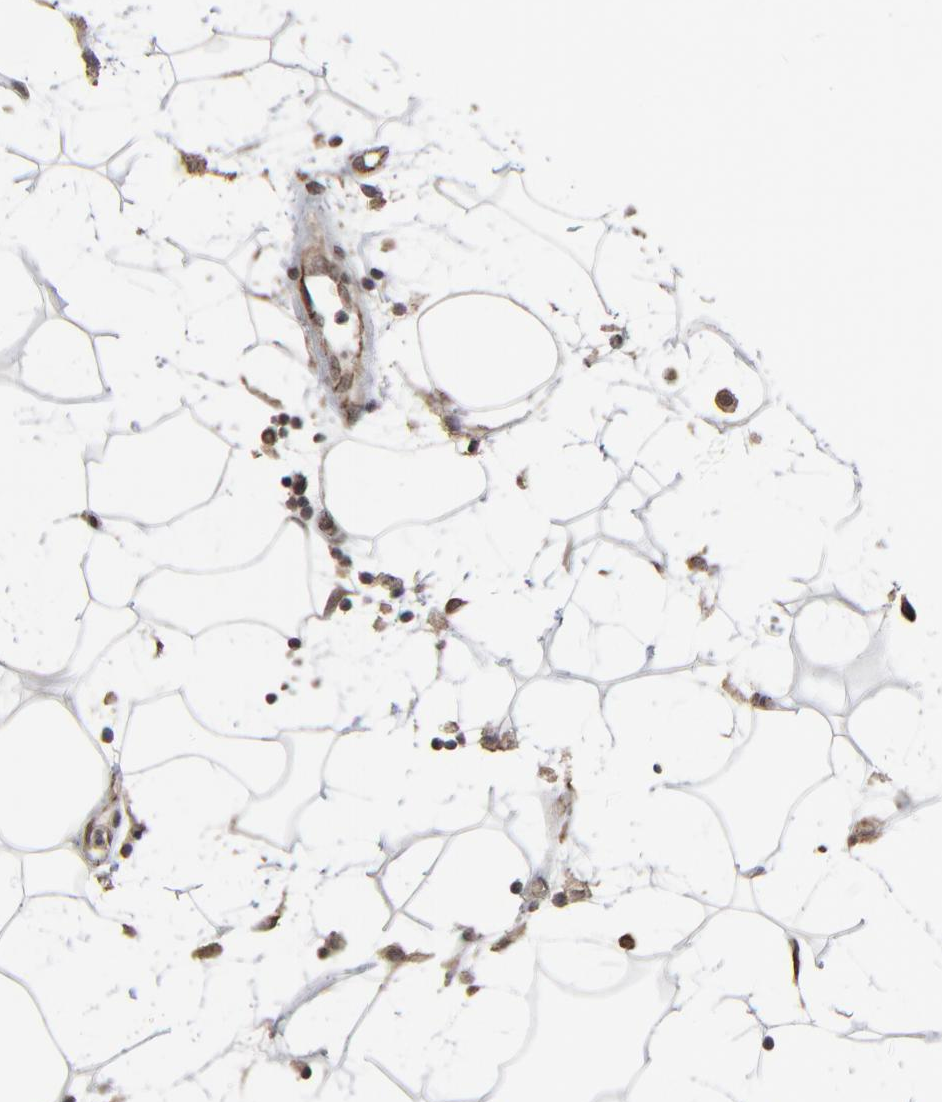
{"staining": {"intensity": "moderate", "quantity": ">75%", "location": "cytoplasmic/membranous"}, "tissue": "thyroid cancer", "cell_type": "Tumor cells", "image_type": "cancer", "snomed": [{"axis": "morphology", "description": "Carcinoma, NOS"}, {"axis": "topography", "description": "Thyroid gland"}], "caption": "Thyroid carcinoma stained for a protein (brown) reveals moderate cytoplasmic/membranous positive positivity in about >75% of tumor cells.", "gene": "CTNND1", "patient": {"sex": "female", "age": 77}}